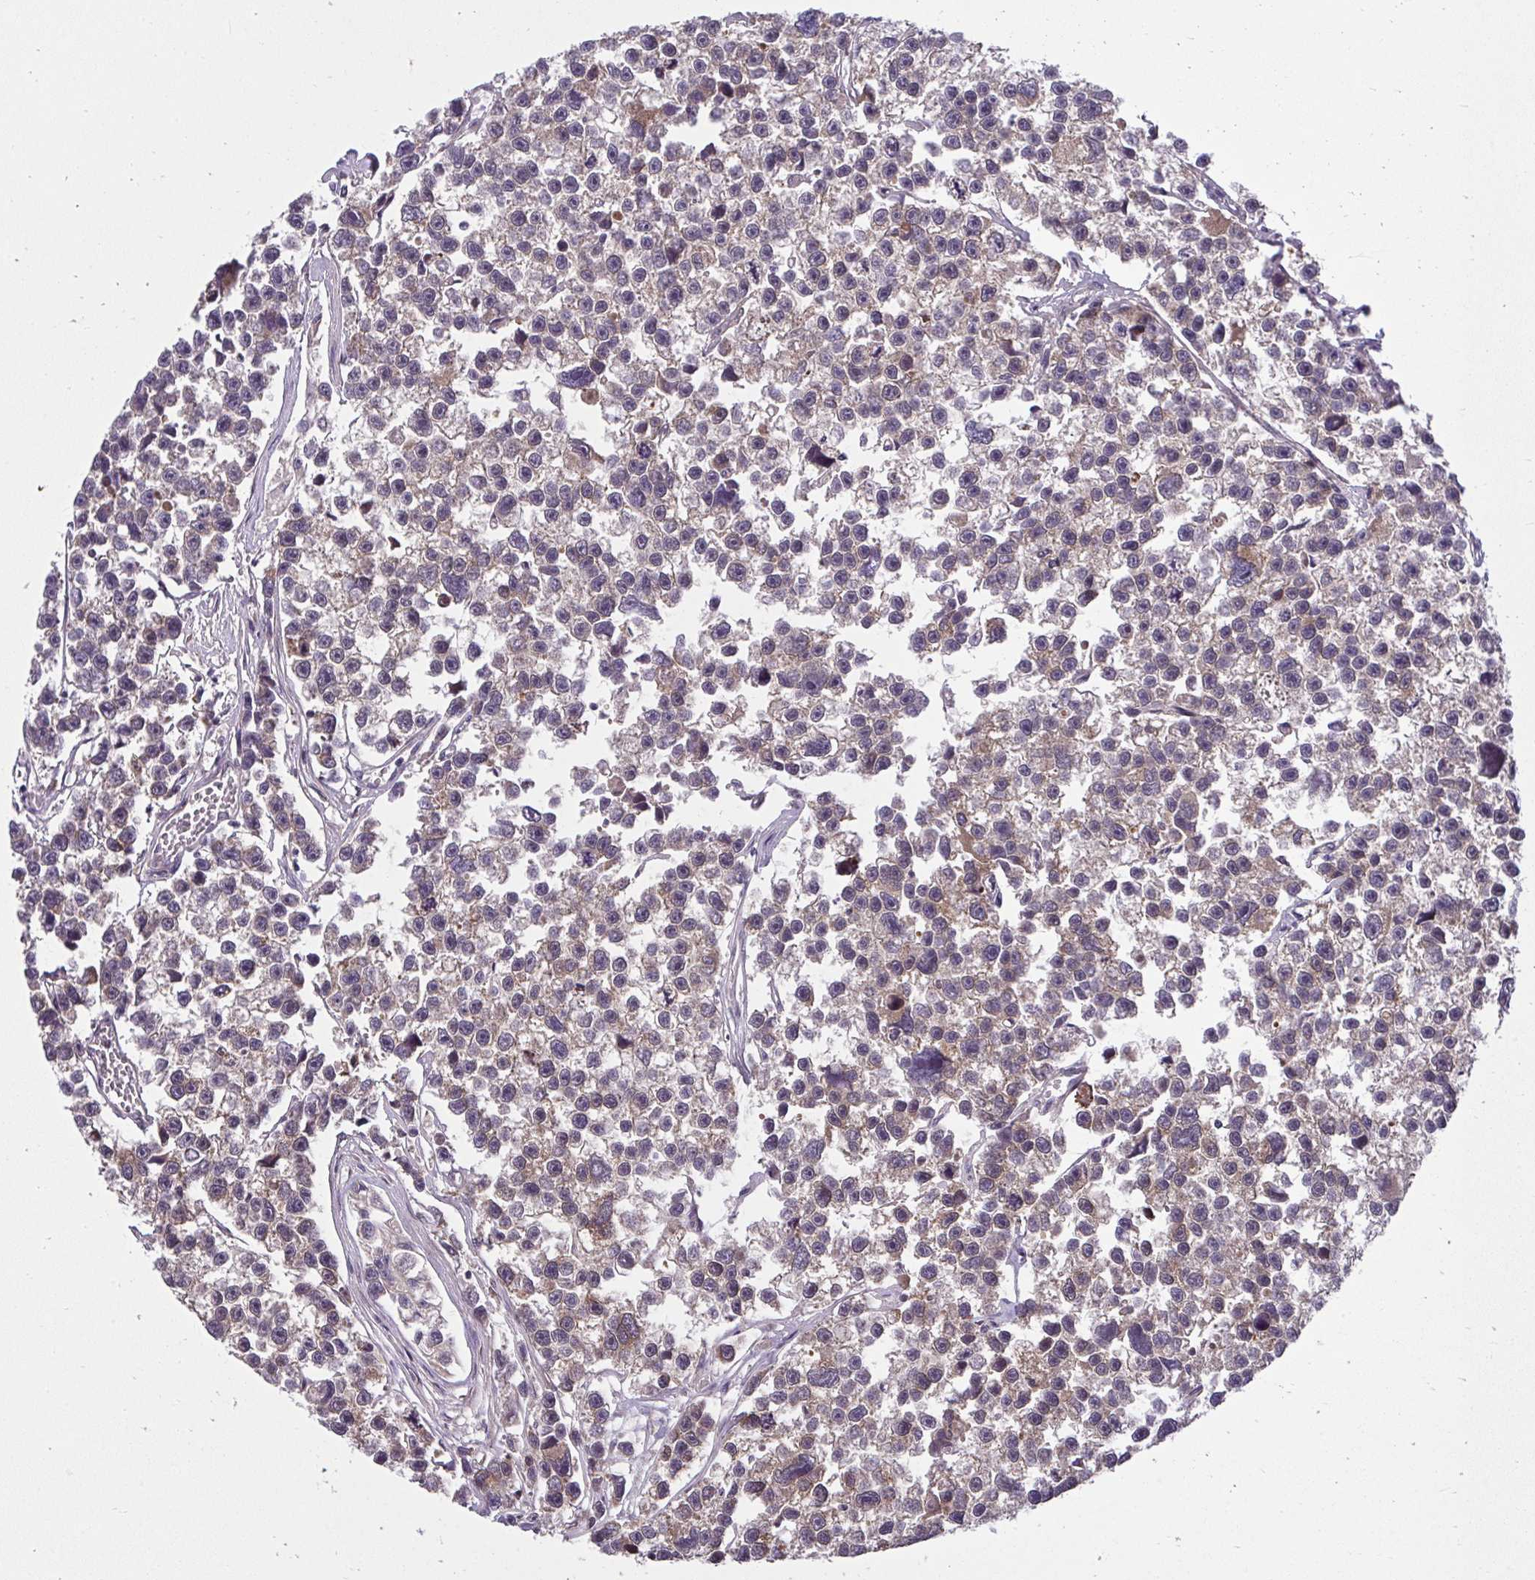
{"staining": {"intensity": "moderate", "quantity": "25%-75%", "location": "cytoplasmic/membranous"}, "tissue": "testis cancer", "cell_type": "Tumor cells", "image_type": "cancer", "snomed": [{"axis": "morphology", "description": "Seminoma, NOS"}, {"axis": "topography", "description": "Testis"}], "caption": "Protein staining of testis cancer (seminoma) tissue shows moderate cytoplasmic/membranous staining in approximately 25%-75% of tumor cells.", "gene": "RDH14", "patient": {"sex": "male", "age": 26}}